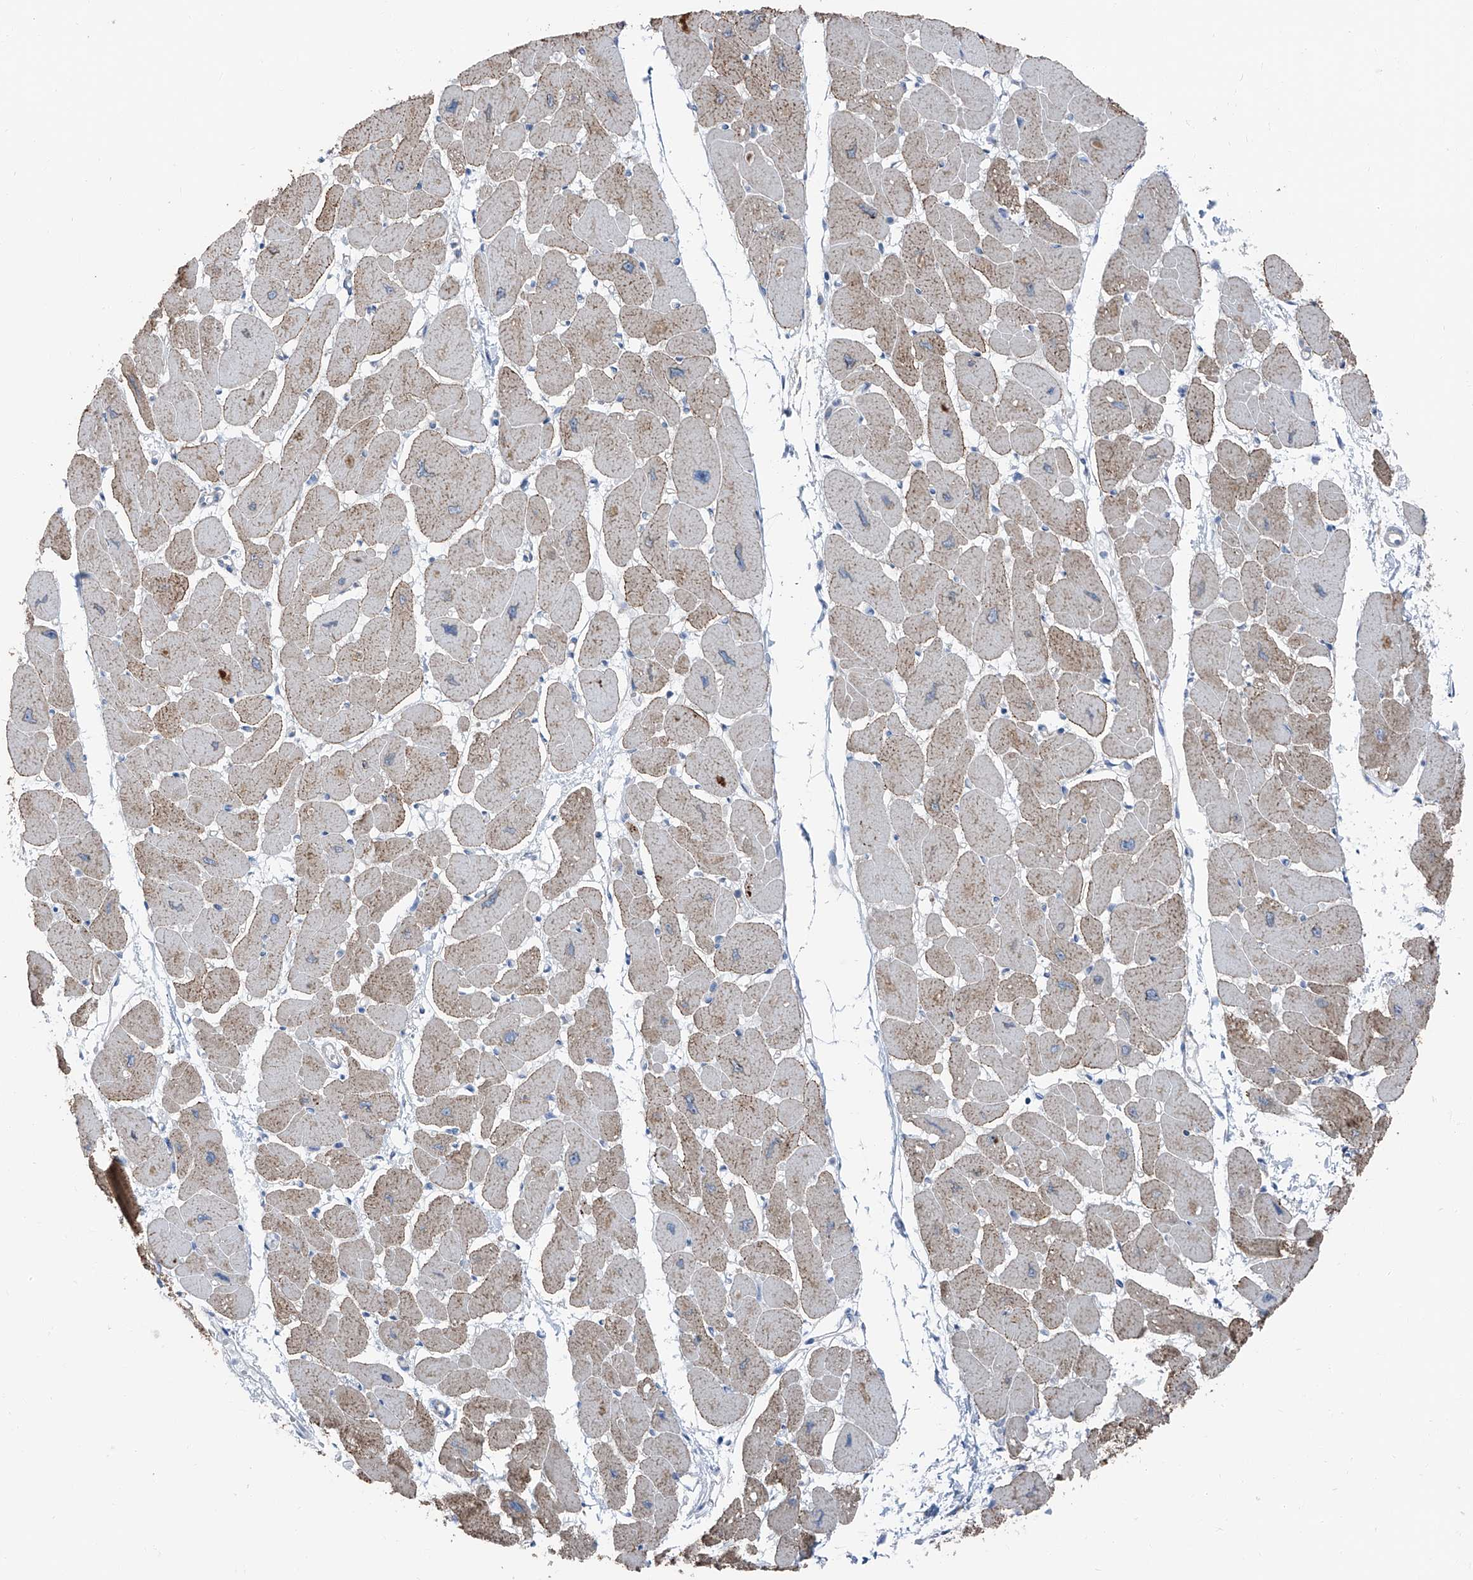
{"staining": {"intensity": "moderate", "quantity": "25%-75%", "location": "cytoplasmic/membranous"}, "tissue": "heart muscle", "cell_type": "Cardiomyocytes", "image_type": "normal", "snomed": [{"axis": "morphology", "description": "Normal tissue, NOS"}, {"axis": "topography", "description": "Heart"}], "caption": "A brown stain shows moderate cytoplasmic/membranous positivity of a protein in cardiomyocytes of normal human heart muscle.", "gene": "GPR142", "patient": {"sex": "female", "age": 54}}